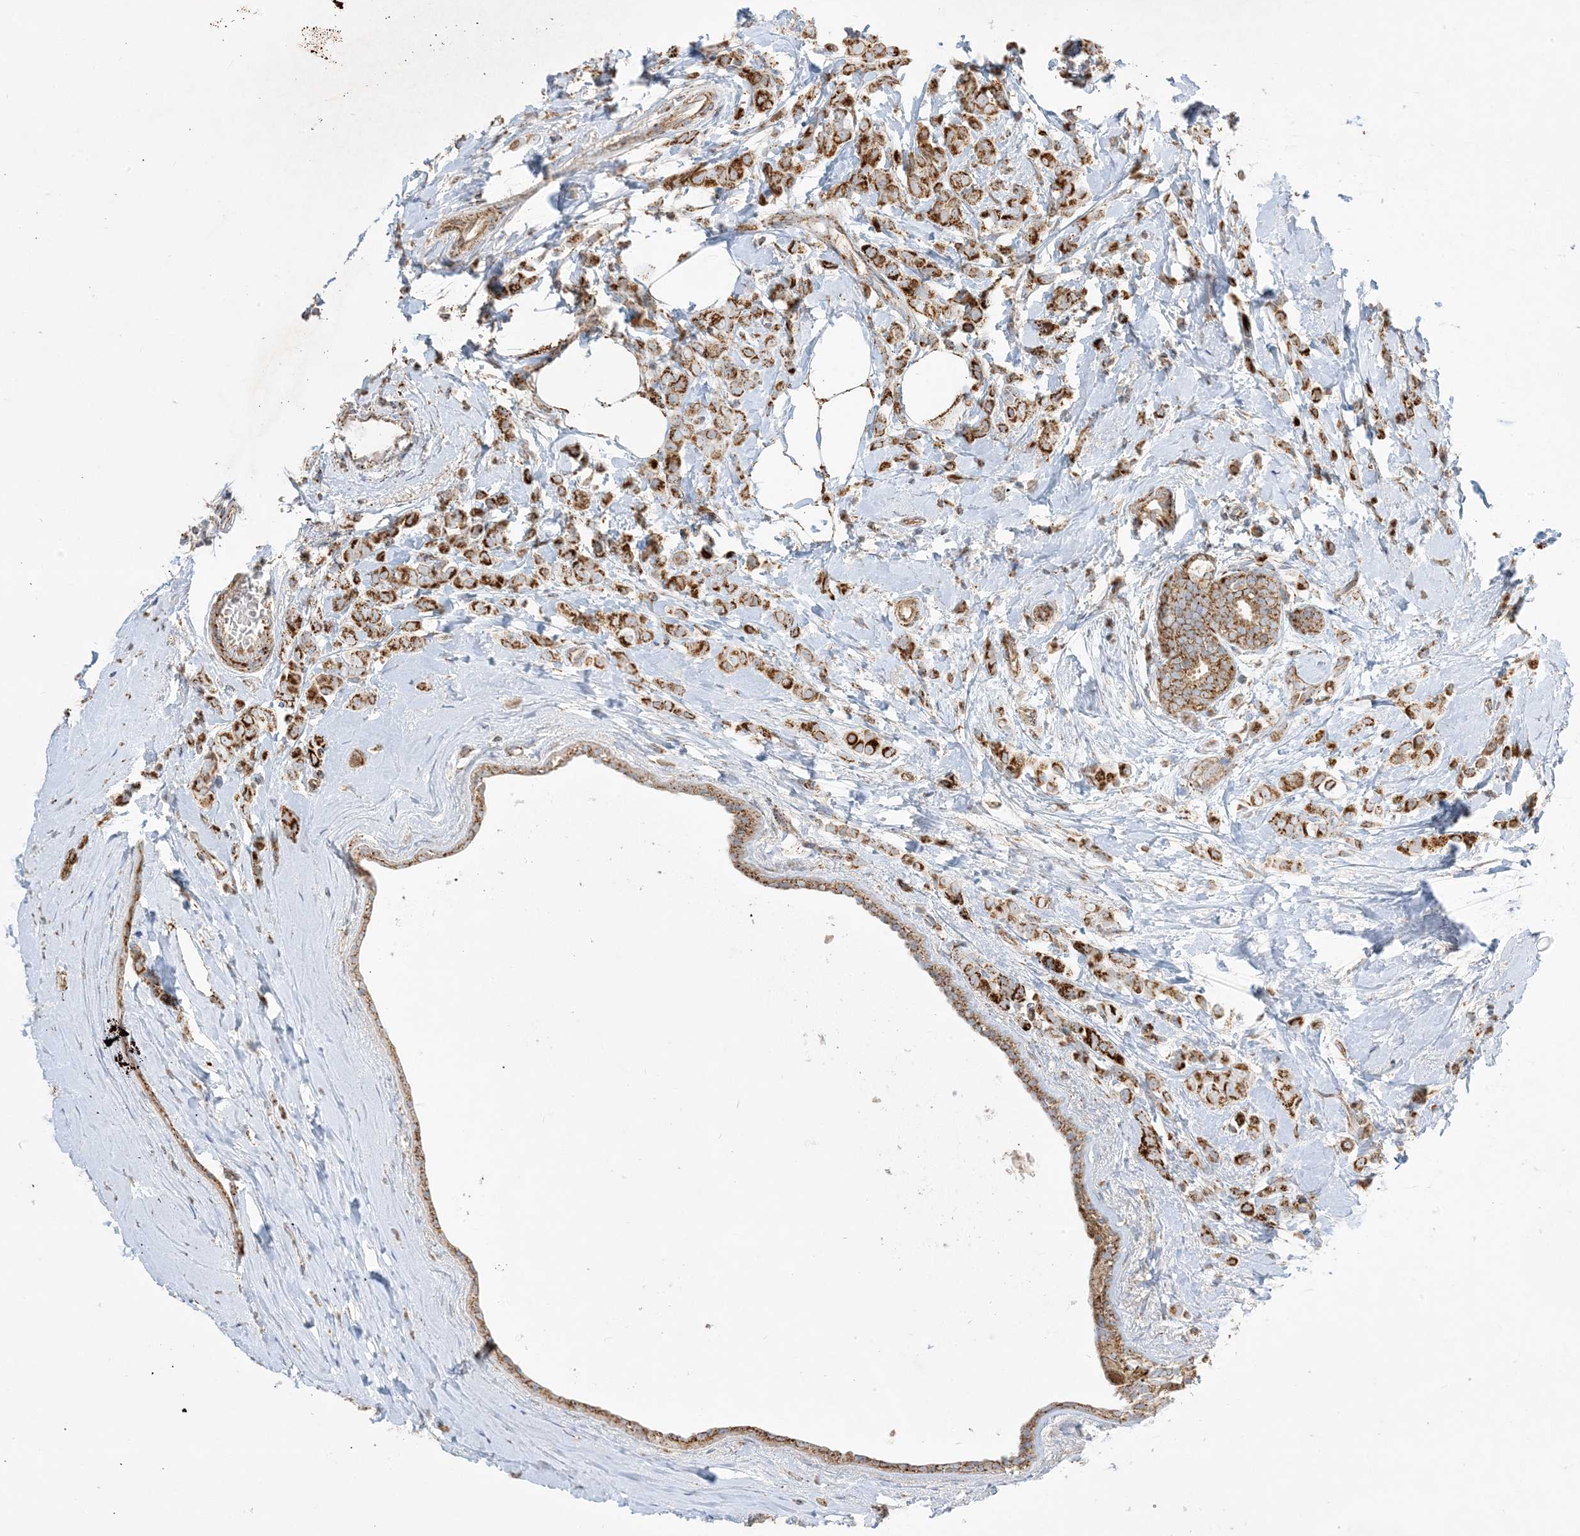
{"staining": {"intensity": "strong", "quantity": ">75%", "location": "cytoplasmic/membranous"}, "tissue": "breast cancer", "cell_type": "Tumor cells", "image_type": "cancer", "snomed": [{"axis": "morphology", "description": "Lobular carcinoma"}, {"axis": "topography", "description": "Breast"}], "caption": "Protein positivity by immunohistochemistry (IHC) shows strong cytoplasmic/membranous expression in approximately >75% of tumor cells in lobular carcinoma (breast). (DAB IHC with brightfield microscopy, high magnification).", "gene": "NDUFAF3", "patient": {"sex": "female", "age": 47}}